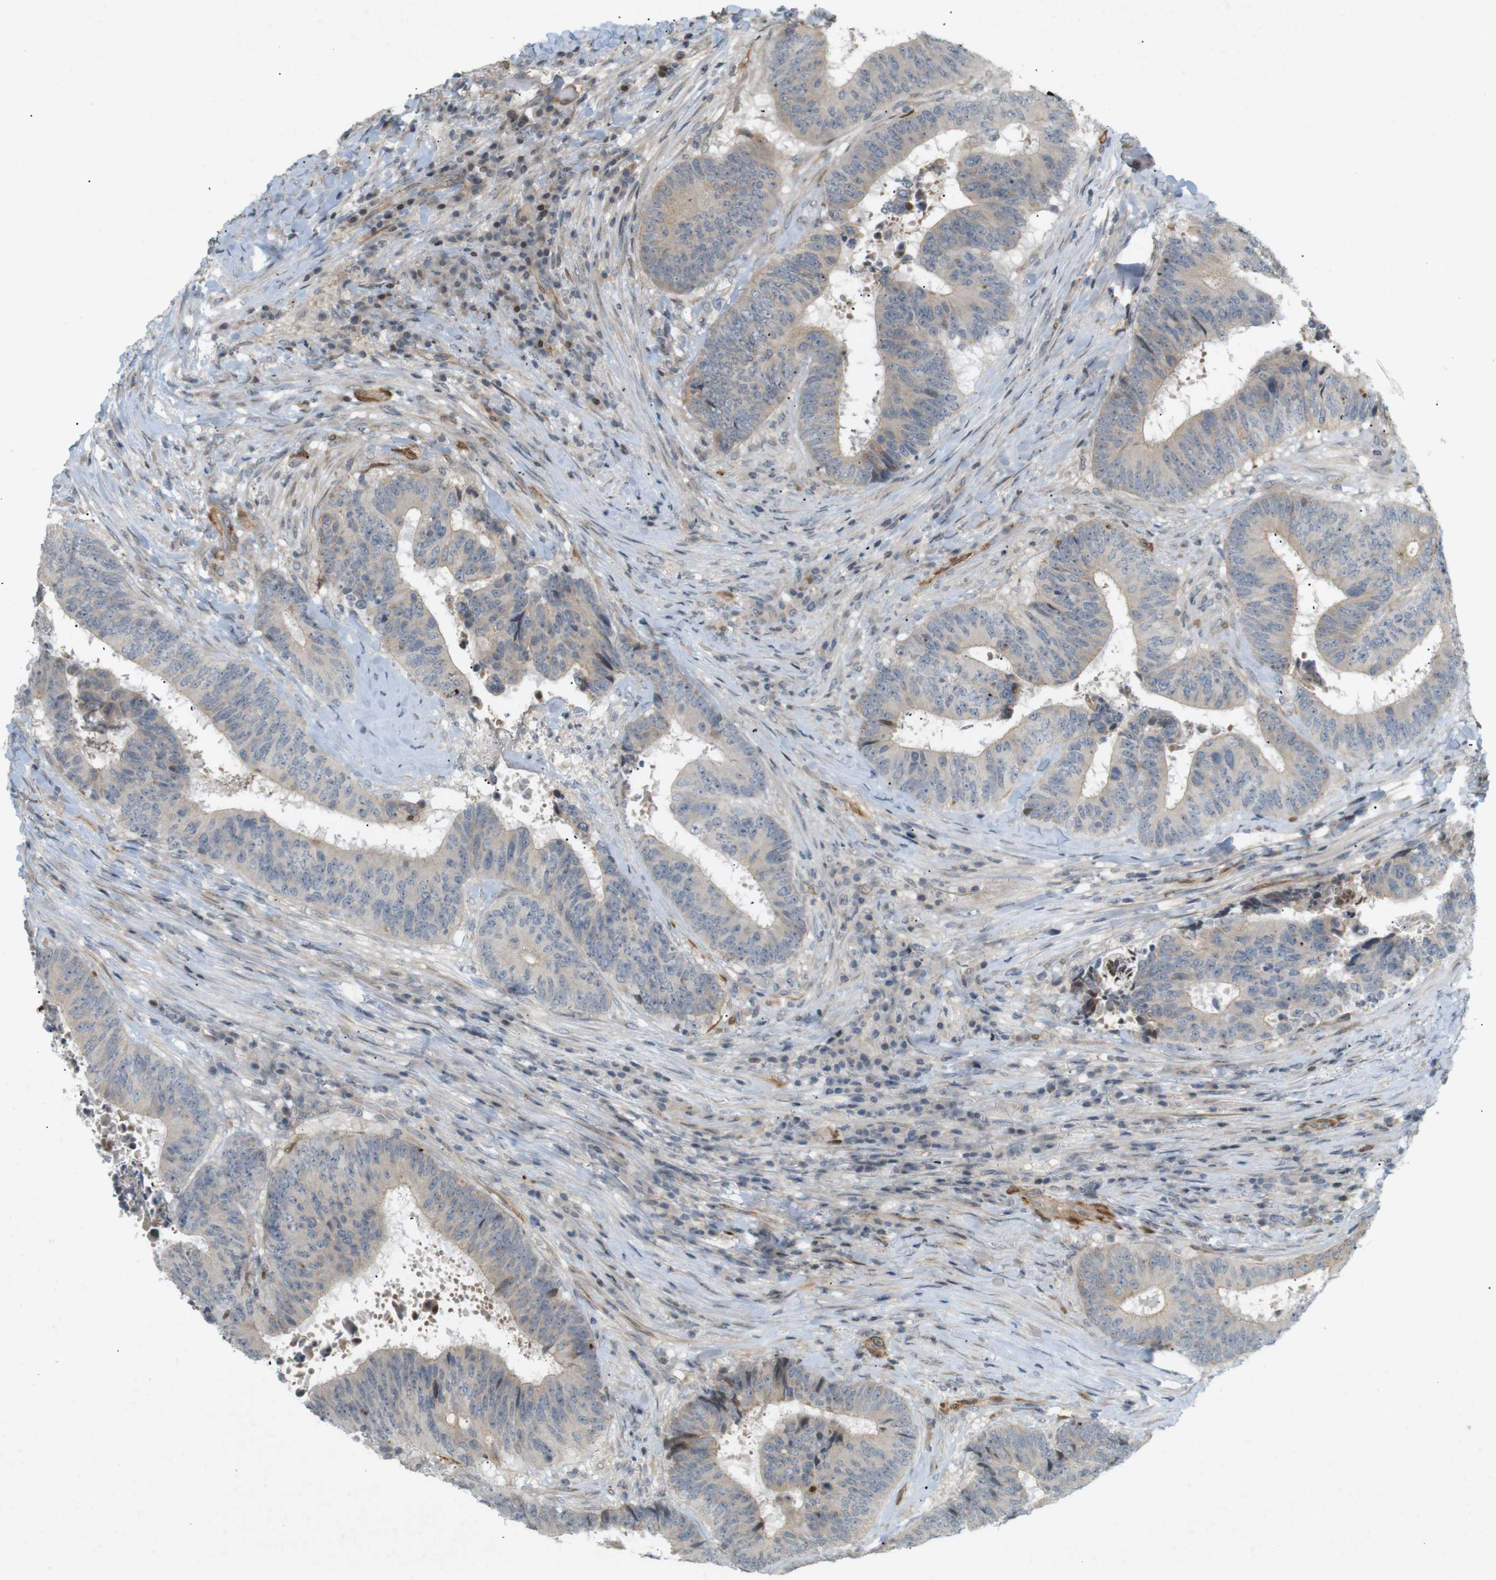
{"staining": {"intensity": "weak", "quantity": "25%-75%", "location": "cytoplasmic/membranous"}, "tissue": "colorectal cancer", "cell_type": "Tumor cells", "image_type": "cancer", "snomed": [{"axis": "morphology", "description": "Adenocarcinoma, NOS"}, {"axis": "topography", "description": "Rectum"}], "caption": "High-magnification brightfield microscopy of colorectal cancer (adenocarcinoma) stained with DAB (brown) and counterstained with hematoxylin (blue). tumor cells exhibit weak cytoplasmic/membranous positivity is present in about25%-75% of cells. The protein is shown in brown color, while the nuclei are stained blue.", "gene": "PPP1R14A", "patient": {"sex": "male", "age": 72}}